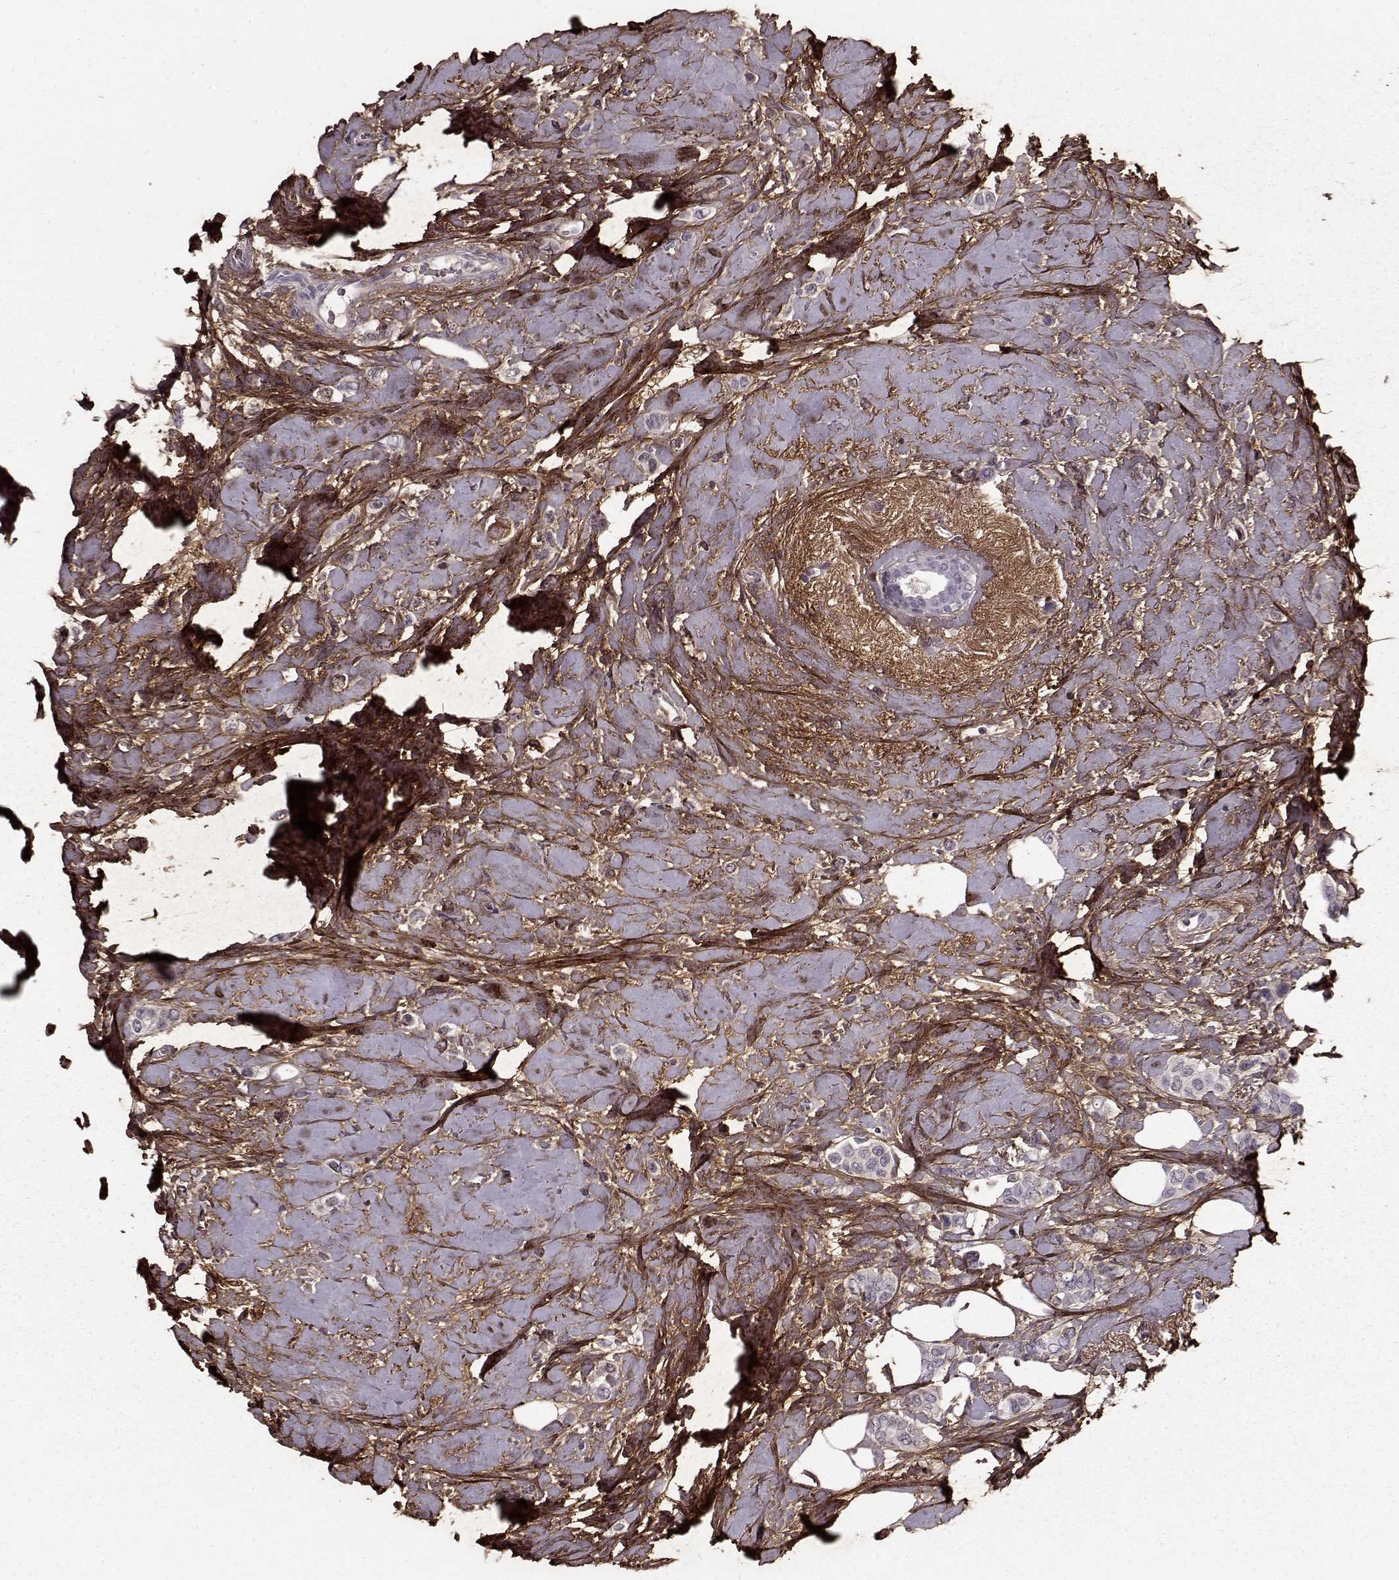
{"staining": {"intensity": "negative", "quantity": "none", "location": "none"}, "tissue": "breast cancer", "cell_type": "Tumor cells", "image_type": "cancer", "snomed": [{"axis": "morphology", "description": "Lobular carcinoma"}, {"axis": "topography", "description": "Breast"}], "caption": "This is a photomicrograph of immunohistochemistry staining of breast cancer, which shows no staining in tumor cells. The staining is performed using DAB brown chromogen with nuclei counter-stained in using hematoxylin.", "gene": "LUM", "patient": {"sex": "female", "age": 66}}